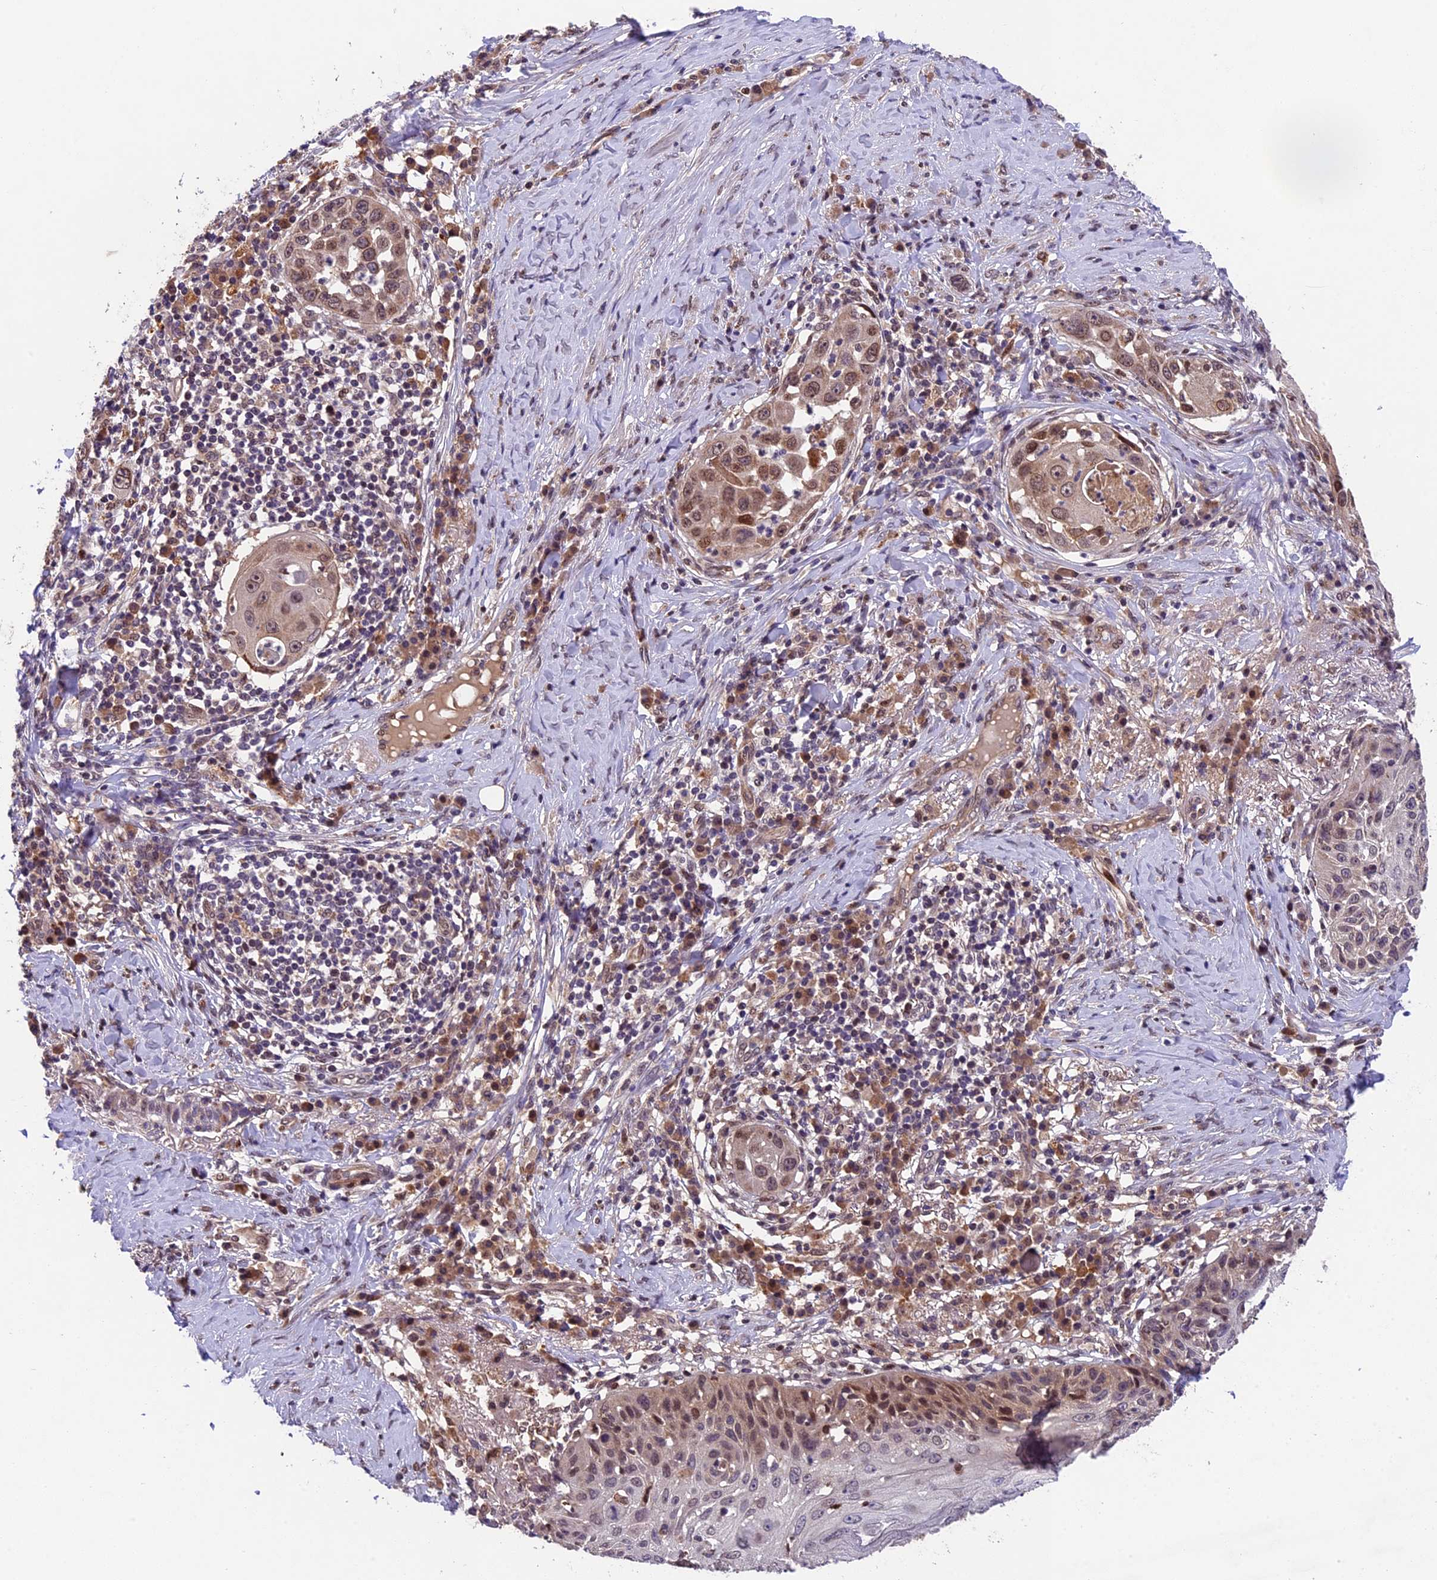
{"staining": {"intensity": "moderate", "quantity": ">75%", "location": "nuclear"}, "tissue": "skin cancer", "cell_type": "Tumor cells", "image_type": "cancer", "snomed": [{"axis": "morphology", "description": "Squamous cell carcinoma, NOS"}, {"axis": "topography", "description": "Skin"}], "caption": "DAB immunohistochemical staining of human skin cancer (squamous cell carcinoma) demonstrates moderate nuclear protein expression in about >75% of tumor cells. (DAB = brown stain, brightfield microscopy at high magnification).", "gene": "CCSER1", "patient": {"sex": "female", "age": 44}}